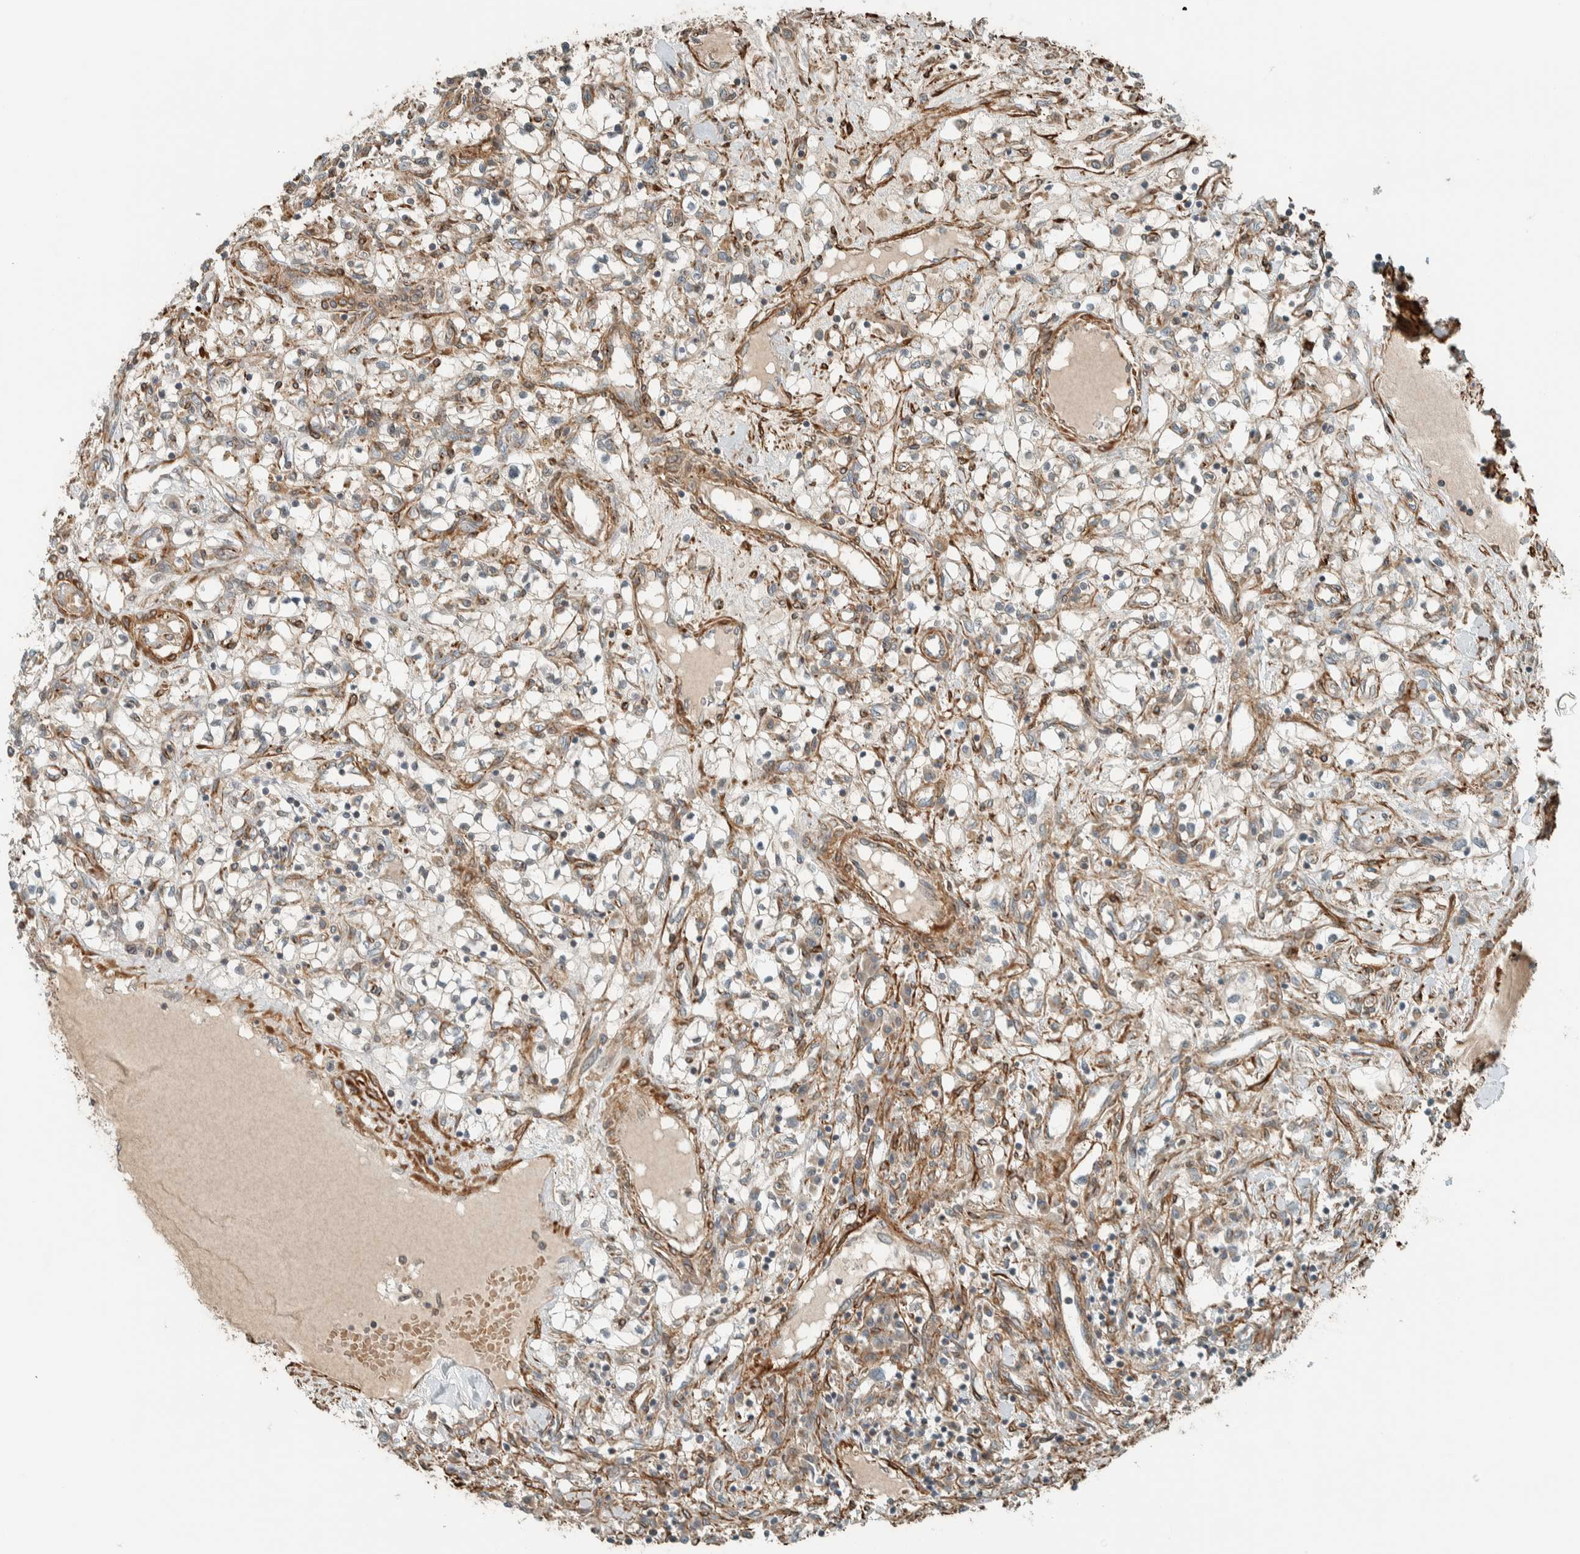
{"staining": {"intensity": "weak", "quantity": "25%-75%", "location": "cytoplasmic/membranous"}, "tissue": "renal cancer", "cell_type": "Tumor cells", "image_type": "cancer", "snomed": [{"axis": "morphology", "description": "Adenocarcinoma, NOS"}, {"axis": "topography", "description": "Kidney"}], "caption": "Tumor cells demonstrate weak cytoplasmic/membranous expression in approximately 25%-75% of cells in renal cancer (adenocarcinoma).", "gene": "EXOC7", "patient": {"sex": "male", "age": 68}}